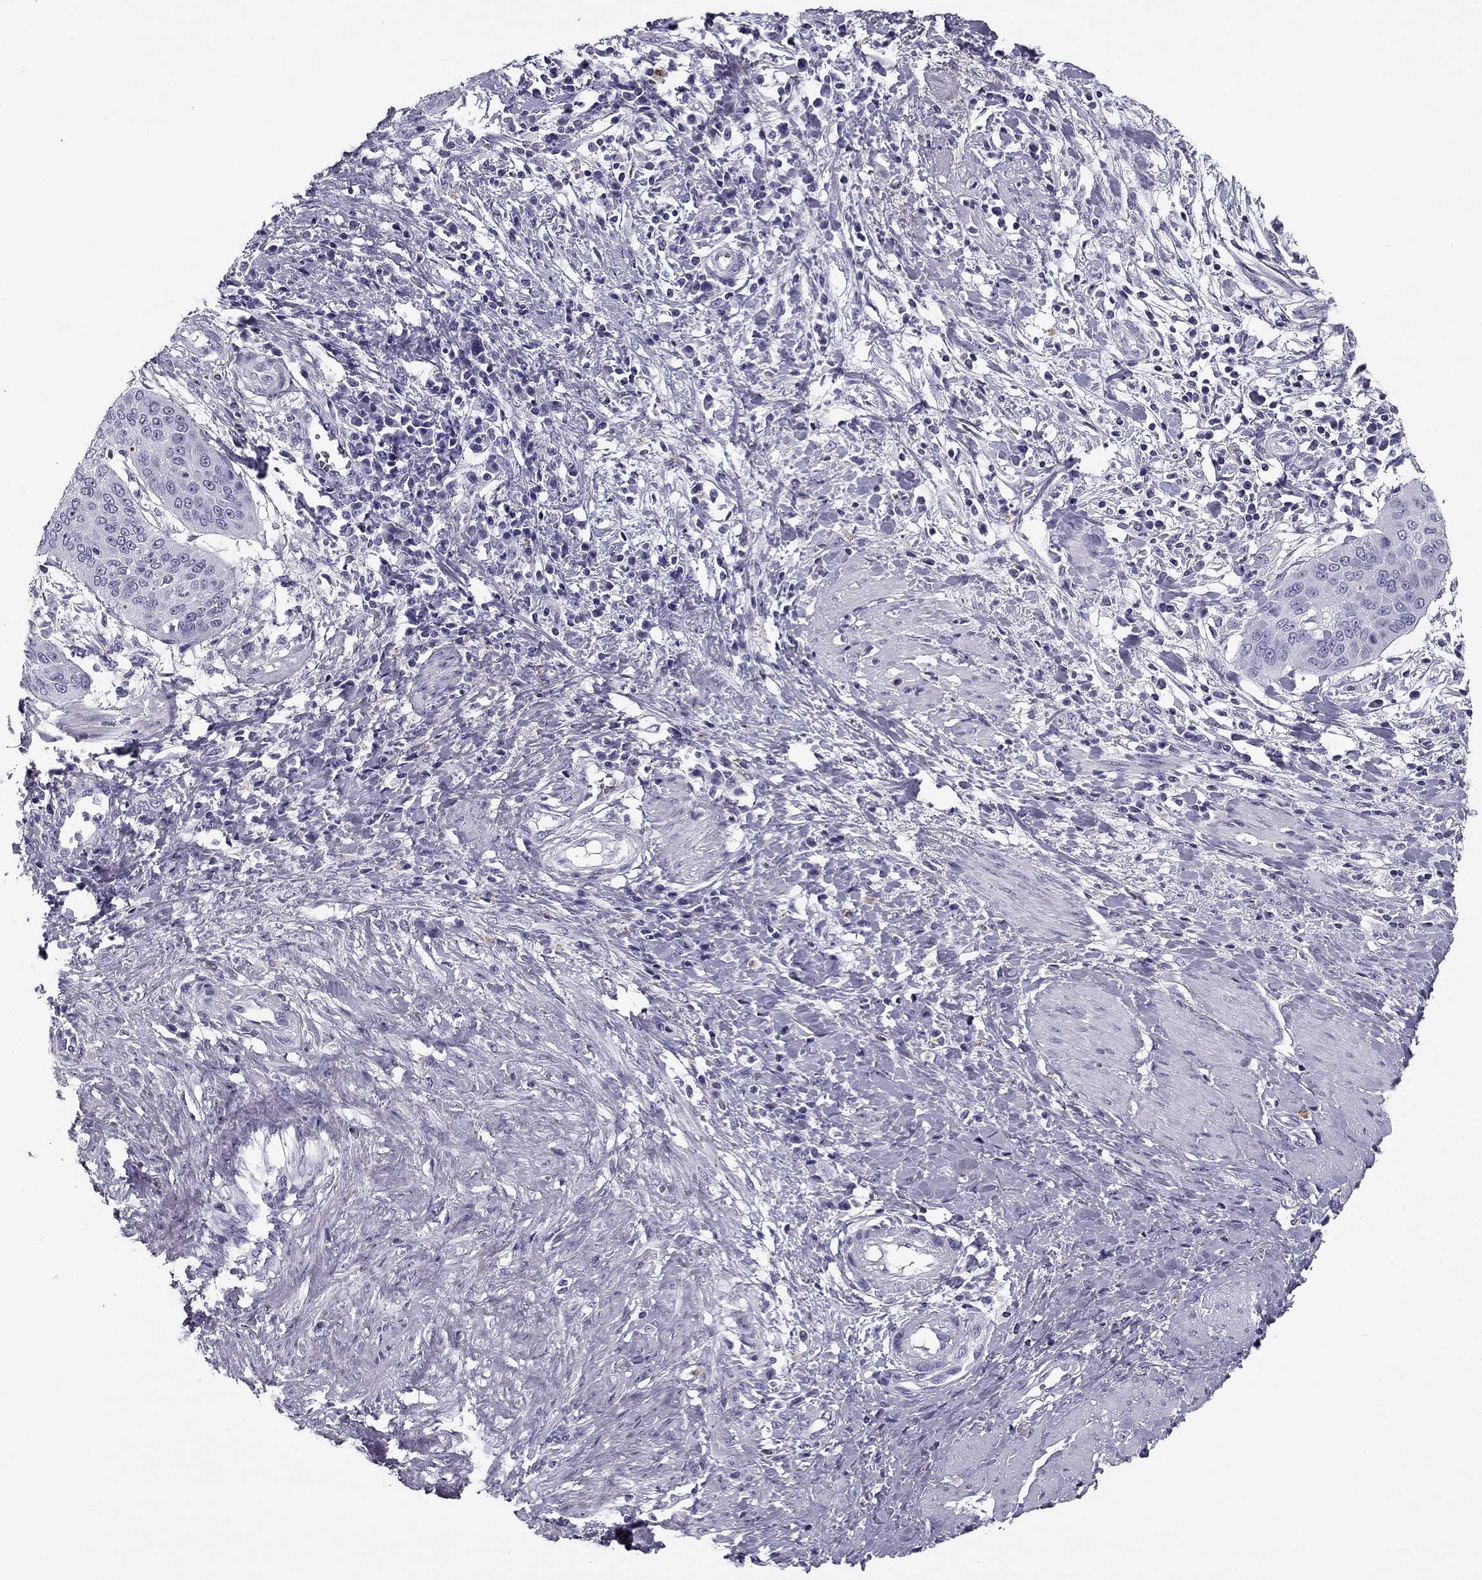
{"staining": {"intensity": "negative", "quantity": "none", "location": "none"}, "tissue": "cervical cancer", "cell_type": "Tumor cells", "image_type": "cancer", "snomed": [{"axis": "morphology", "description": "Squamous cell carcinoma, NOS"}, {"axis": "topography", "description": "Cervix"}], "caption": "This photomicrograph is of cervical squamous cell carcinoma stained with IHC to label a protein in brown with the nuclei are counter-stained blue. There is no positivity in tumor cells. (Brightfield microscopy of DAB immunohistochemistry at high magnification).", "gene": "MC5R", "patient": {"sex": "female", "age": 39}}